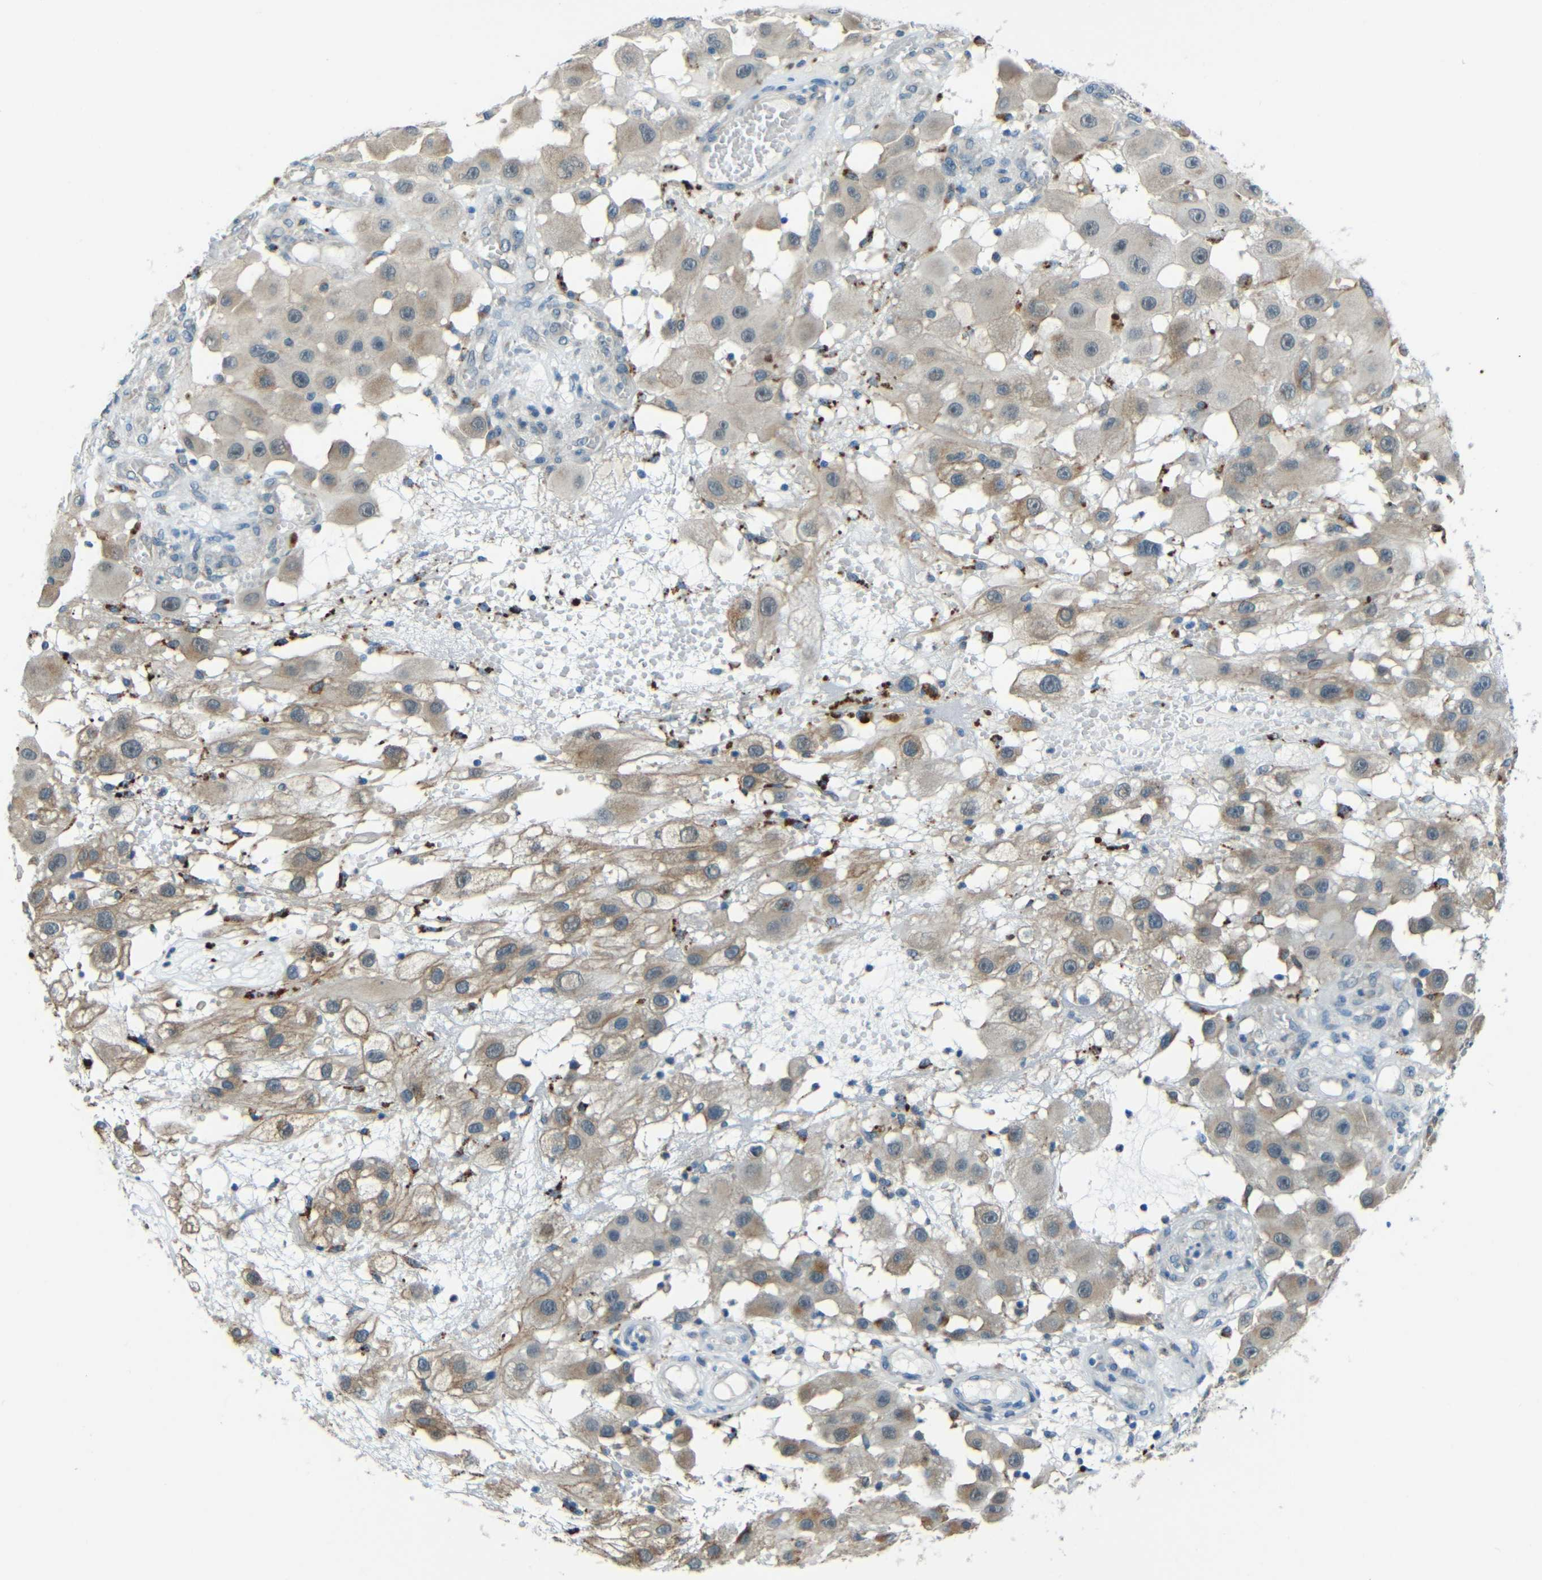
{"staining": {"intensity": "weak", "quantity": ">75%", "location": "cytoplasmic/membranous"}, "tissue": "melanoma", "cell_type": "Tumor cells", "image_type": "cancer", "snomed": [{"axis": "morphology", "description": "Malignant melanoma, NOS"}, {"axis": "topography", "description": "Skin"}], "caption": "Protein expression by immunohistochemistry demonstrates weak cytoplasmic/membranous expression in approximately >75% of tumor cells in malignant melanoma.", "gene": "ANKRD22", "patient": {"sex": "female", "age": 81}}